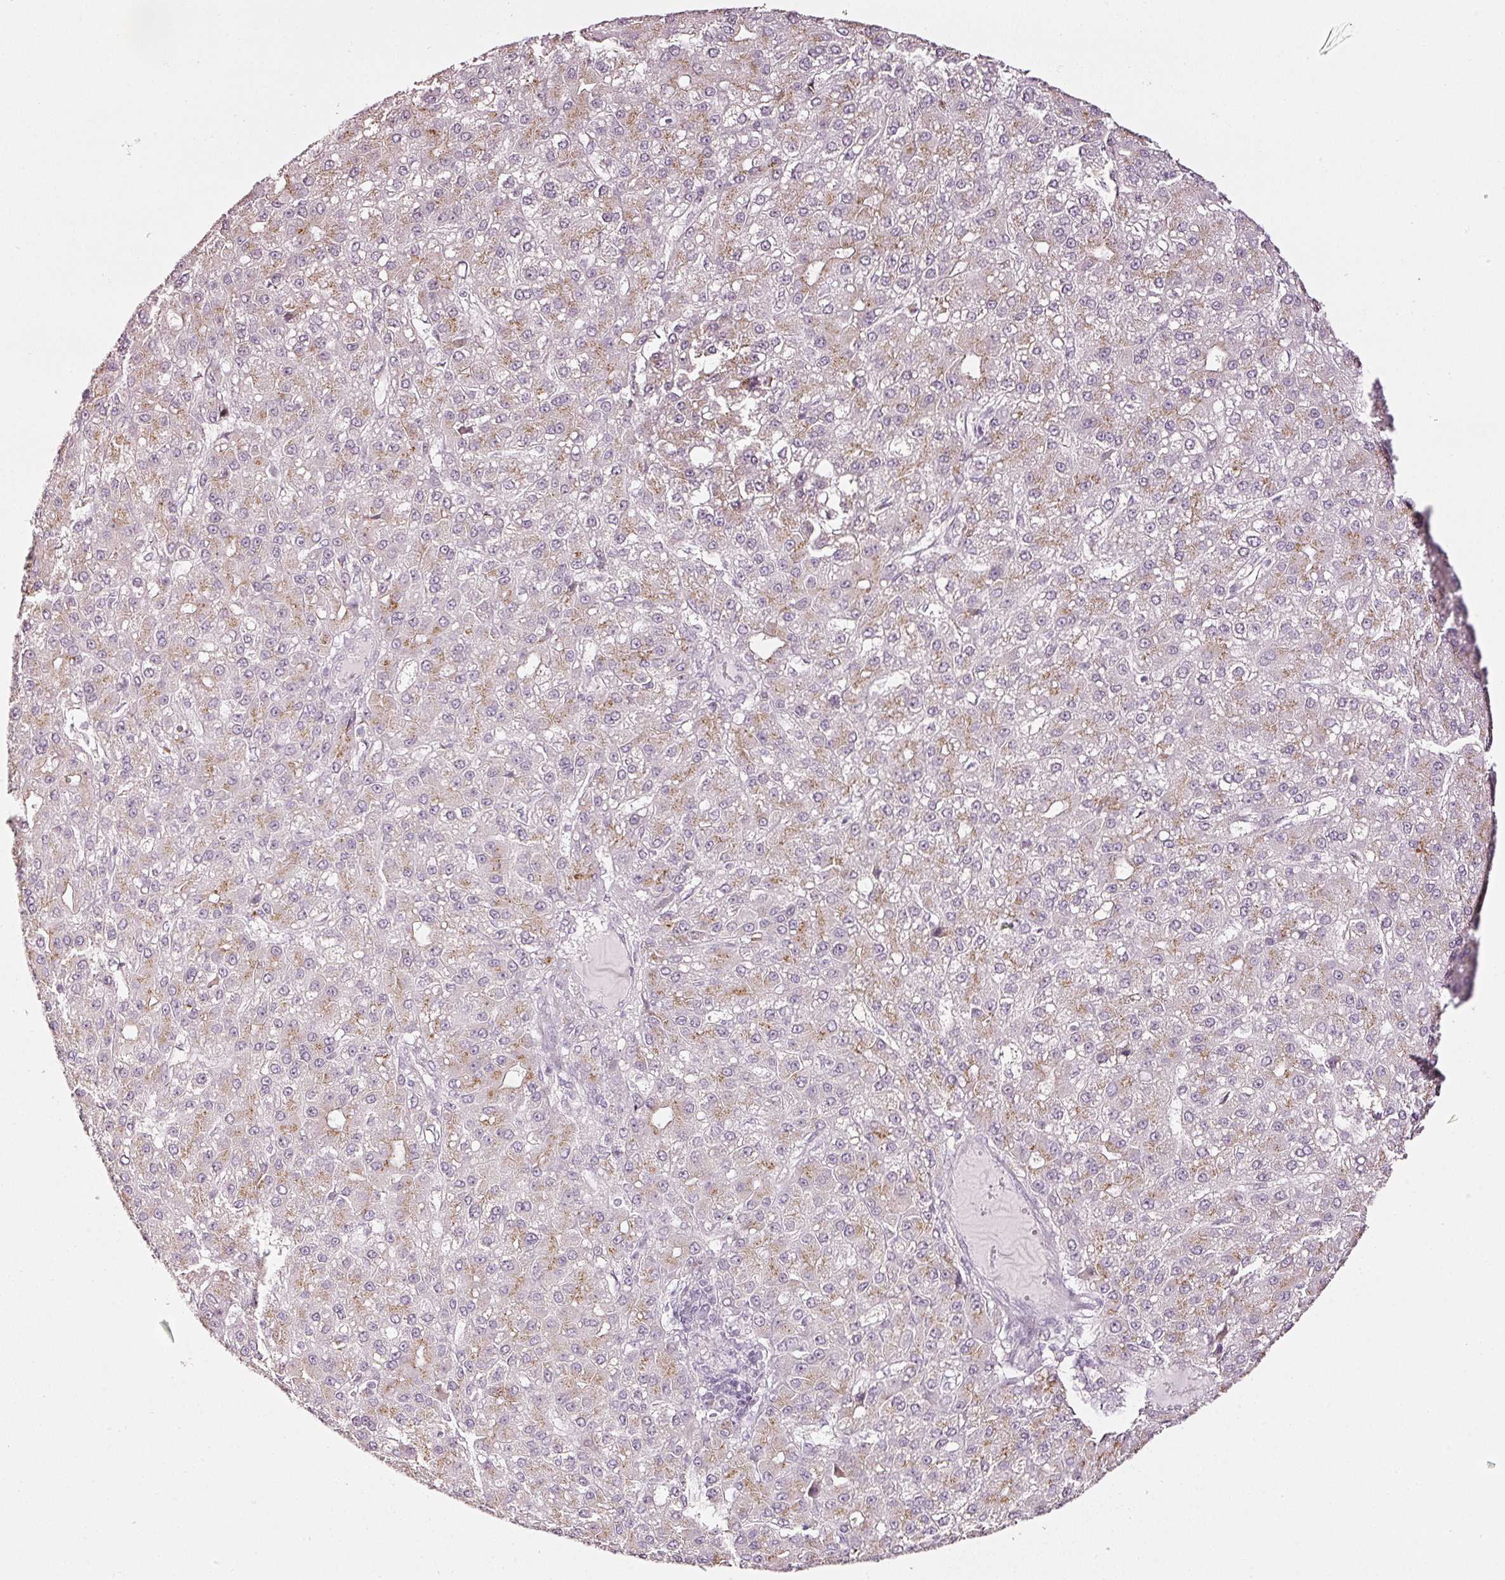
{"staining": {"intensity": "weak", "quantity": "25%-75%", "location": "cytoplasmic/membranous"}, "tissue": "liver cancer", "cell_type": "Tumor cells", "image_type": "cancer", "snomed": [{"axis": "morphology", "description": "Carcinoma, Hepatocellular, NOS"}, {"axis": "topography", "description": "Liver"}], "caption": "Liver hepatocellular carcinoma stained with a protein marker shows weak staining in tumor cells.", "gene": "SDF4", "patient": {"sex": "male", "age": 67}}